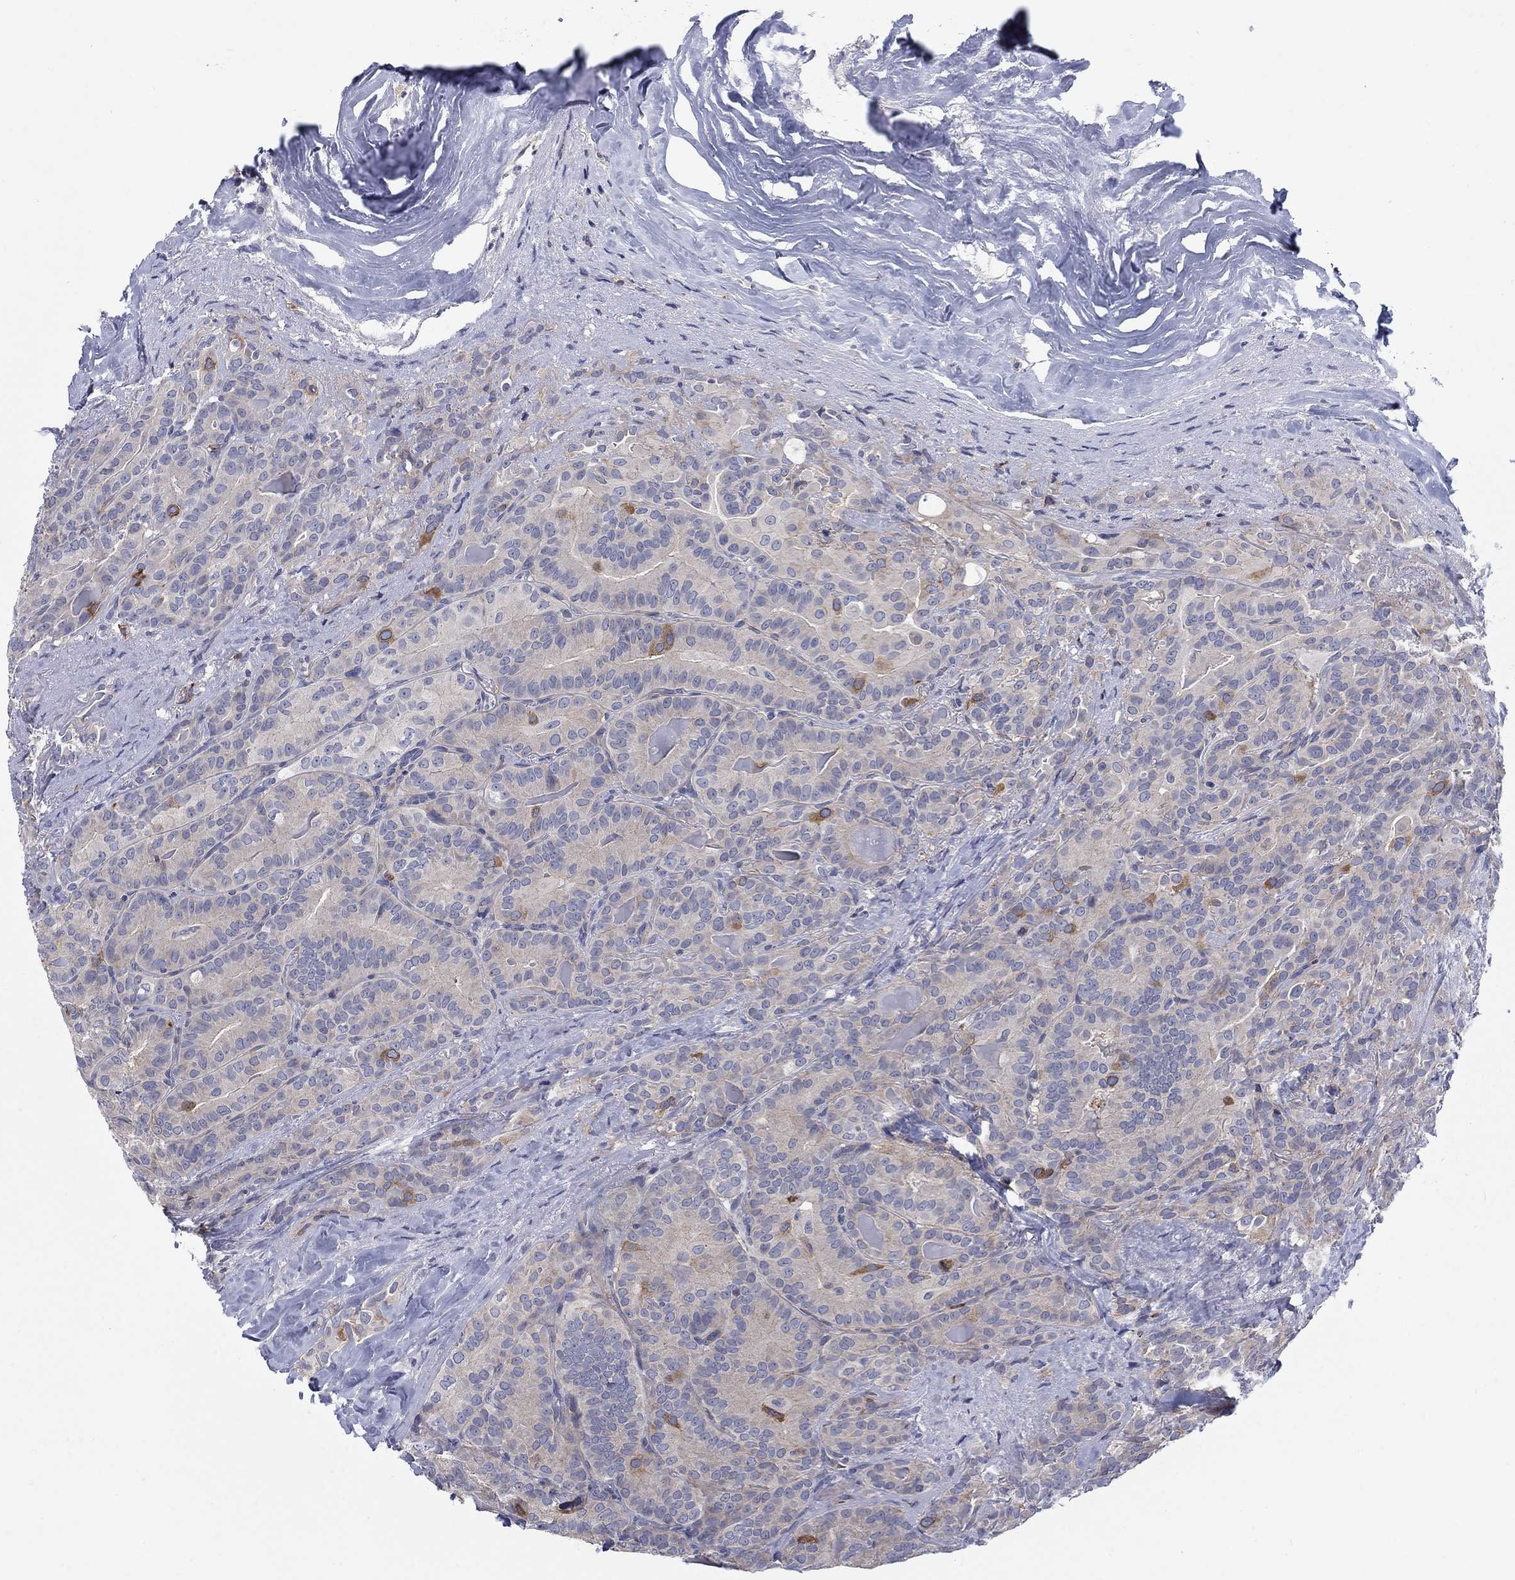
{"staining": {"intensity": "moderate", "quantity": "<25%", "location": "cytoplasmic/membranous"}, "tissue": "thyroid cancer", "cell_type": "Tumor cells", "image_type": "cancer", "snomed": [{"axis": "morphology", "description": "Papillary adenocarcinoma, NOS"}, {"axis": "topography", "description": "Thyroid gland"}], "caption": "Thyroid papillary adenocarcinoma stained with DAB (3,3'-diaminobenzidine) IHC reveals low levels of moderate cytoplasmic/membranous staining in approximately <25% of tumor cells.", "gene": "KIF15", "patient": {"sex": "male", "age": 61}}